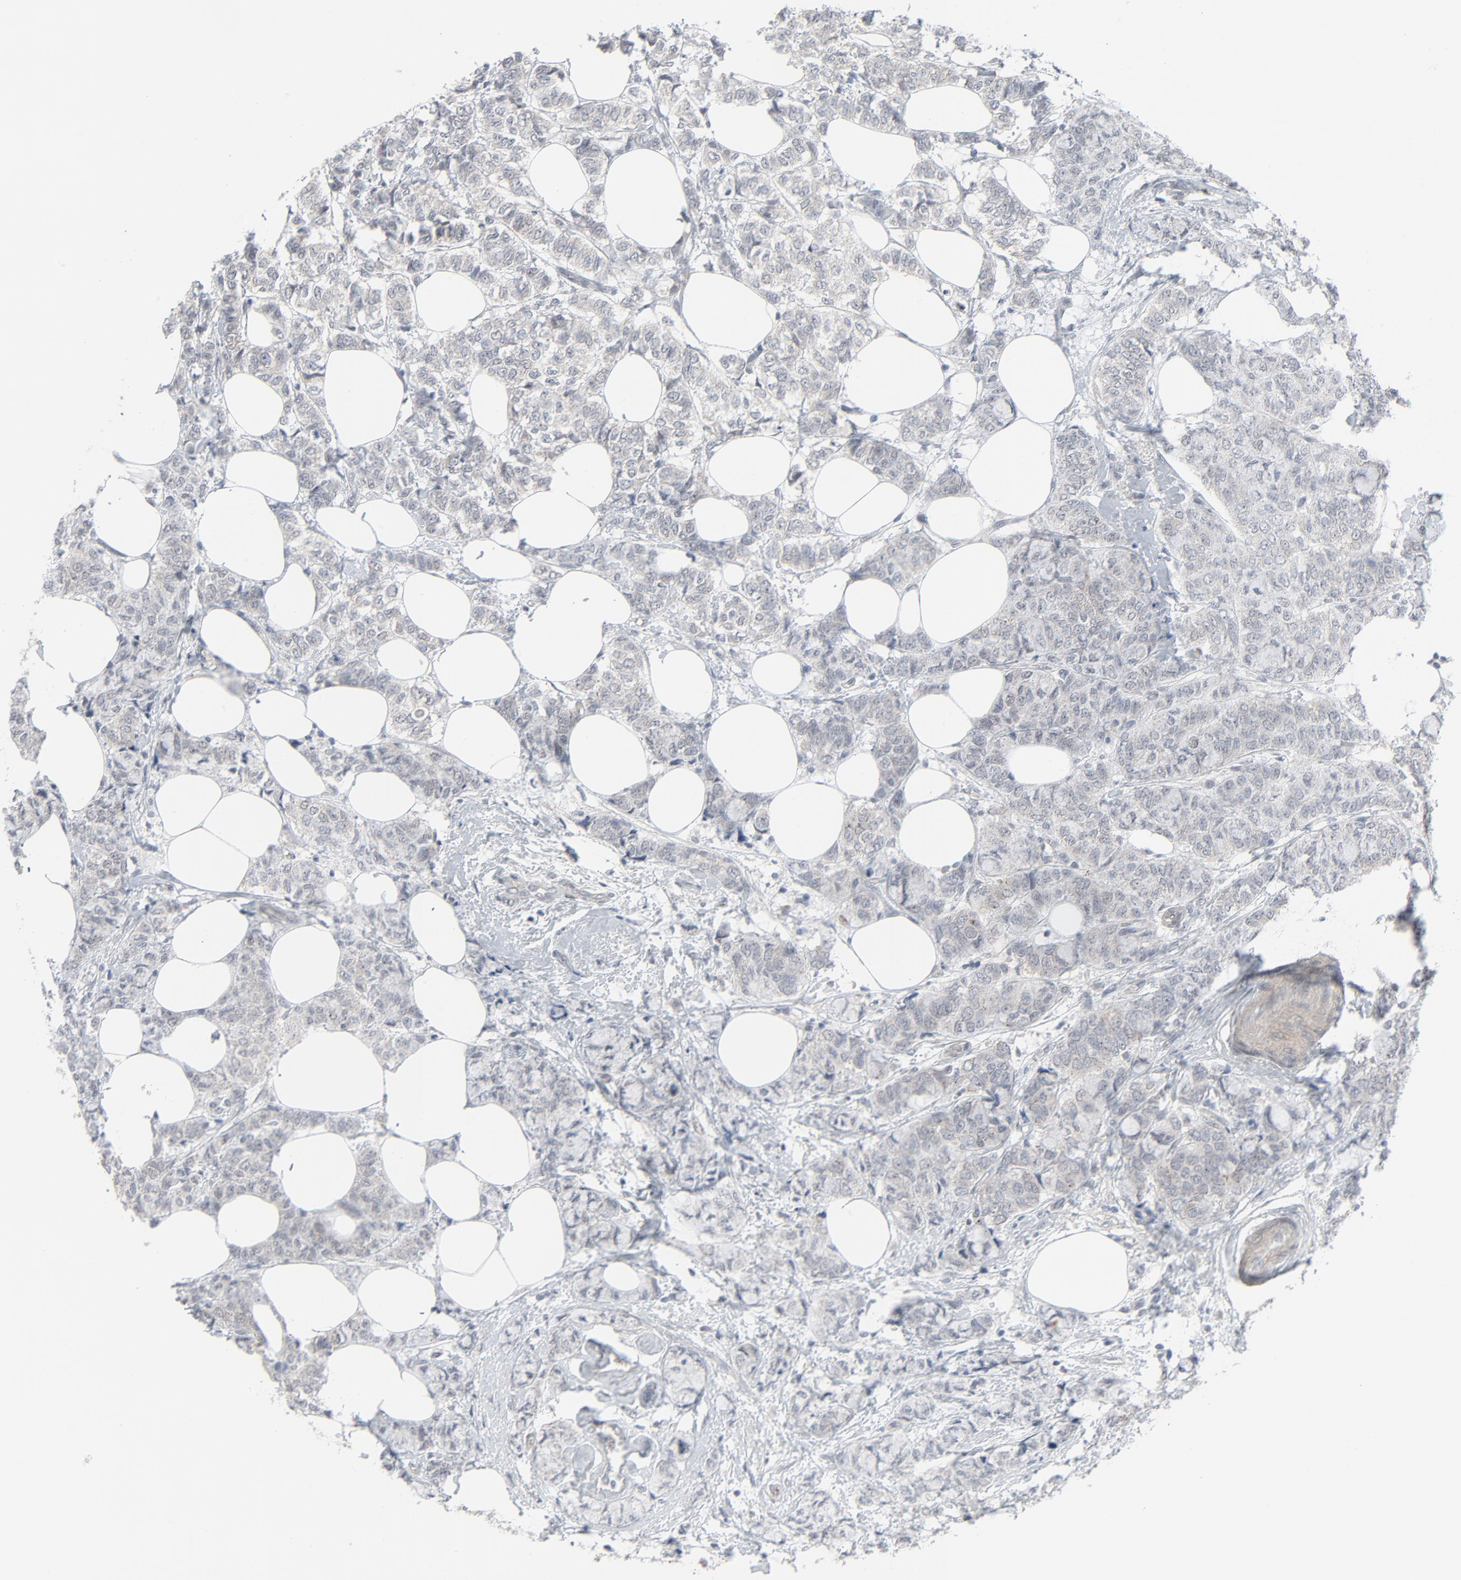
{"staining": {"intensity": "weak", "quantity": "<25%", "location": "cytoplasmic/membranous"}, "tissue": "breast cancer", "cell_type": "Tumor cells", "image_type": "cancer", "snomed": [{"axis": "morphology", "description": "Lobular carcinoma"}, {"axis": "topography", "description": "Breast"}], "caption": "DAB (3,3'-diaminobenzidine) immunohistochemical staining of breast lobular carcinoma reveals no significant positivity in tumor cells.", "gene": "NEUROD1", "patient": {"sex": "female", "age": 60}}